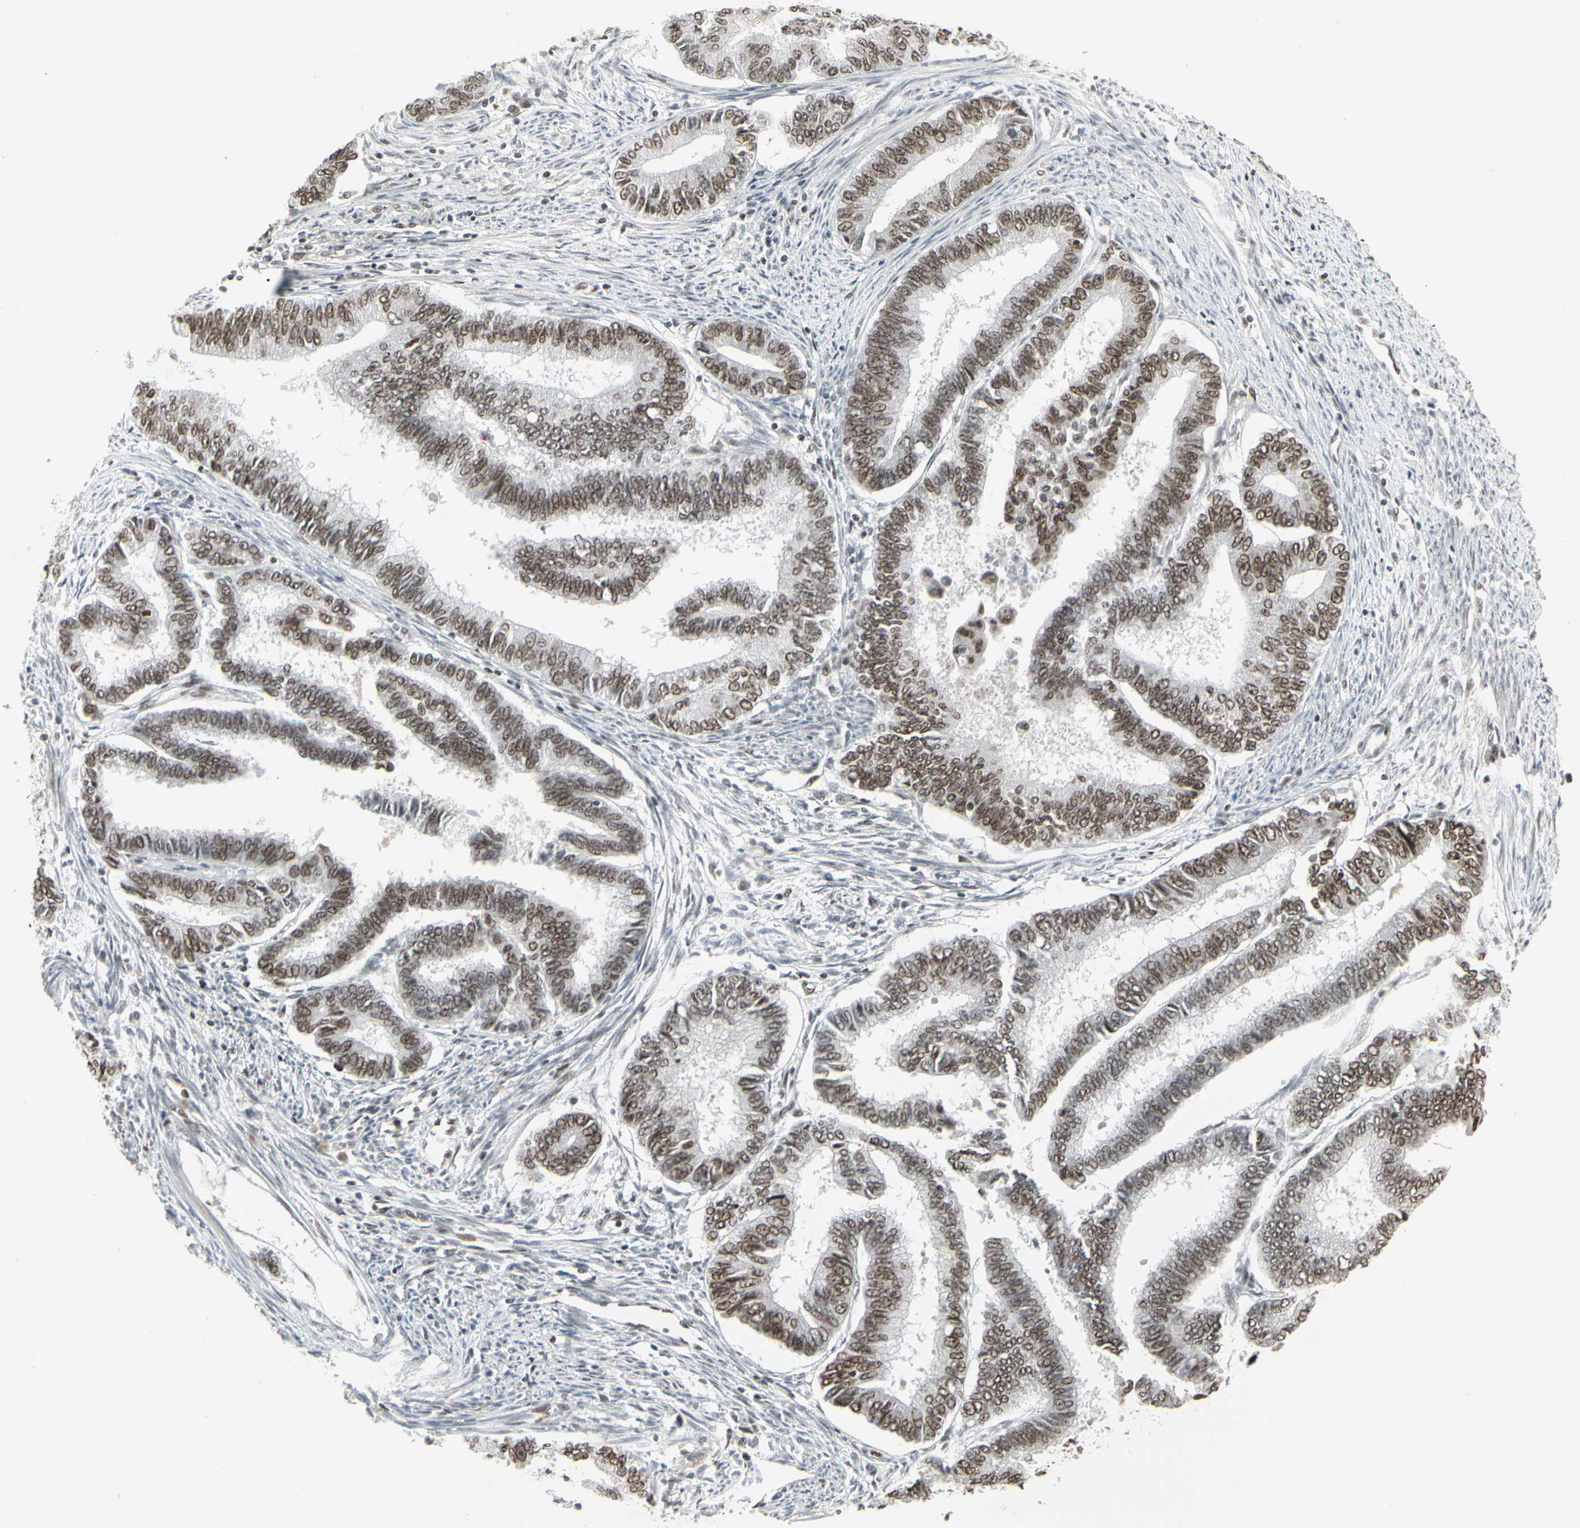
{"staining": {"intensity": "moderate", "quantity": ">75%", "location": "nuclear"}, "tissue": "endometrial cancer", "cell_type": "Tumor cells", "image_type": "cancer", "snomed": [{"axis": "morphology", "description": "Adenocarcinoma, NOS"}, {"axis": "topography", "description": "Endometrium"}], "caption": "There is medium levels of moderate nuclear positivity in tumor cells of endometrial adenocarcinoma, as demonstrated by immunohistochemical staining (brown color).", "gene": "HMG20A", "patient": {"sex": "female", "age": 86}}